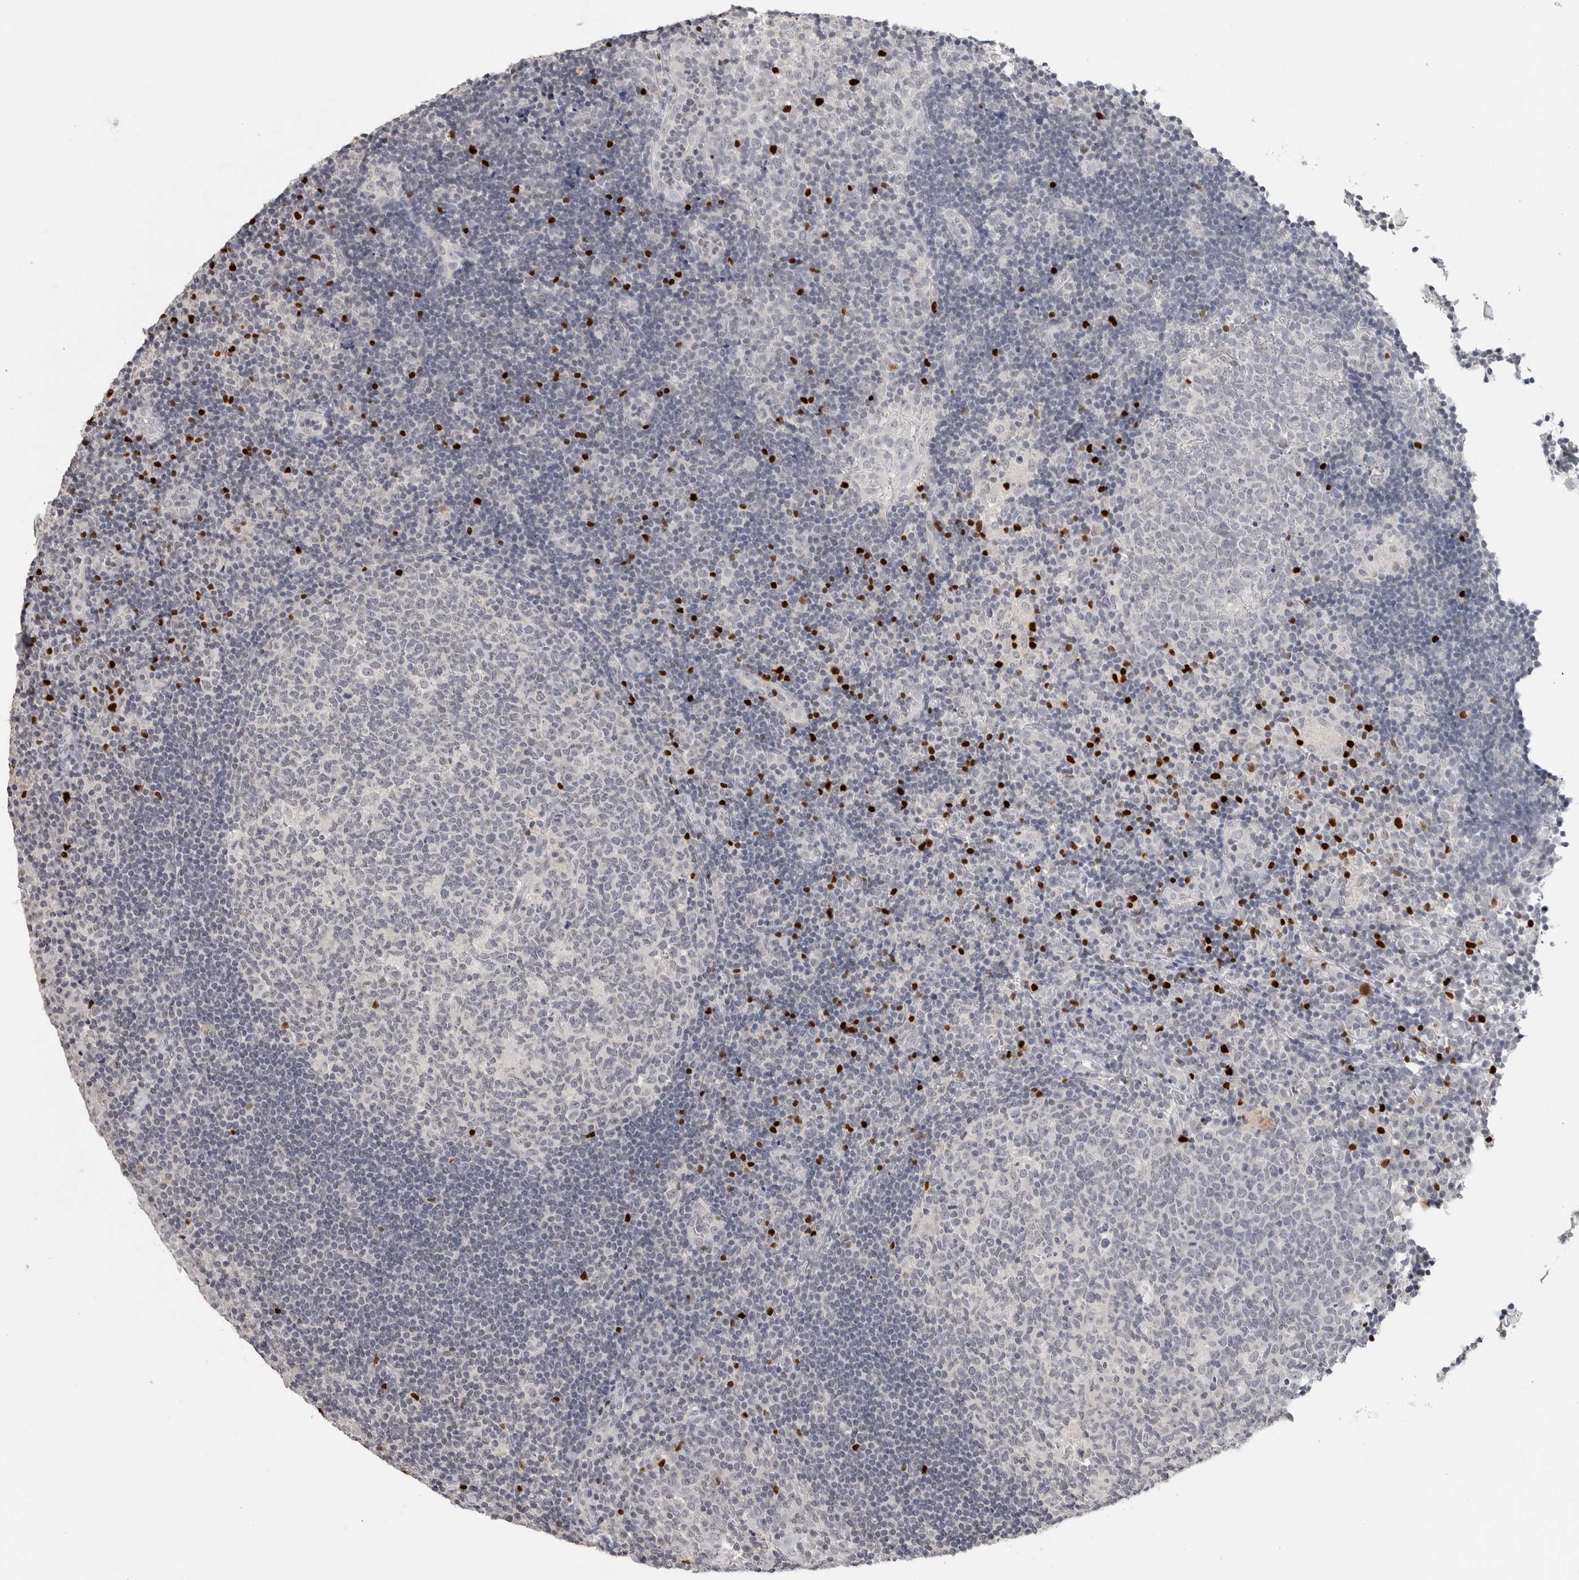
{"staining": {"intensity": "negative", "quantity": "none", "location": "none"}, "tissue": "tonsil", "cell_type": "Germinal center cells", "image_type": "normal", "snomed": [{"axis": "morphology", "description": "Normal tissue, NOS"}, {"axis": "topography", "description": "Tonsil"}], "caption": "Benign tonsil was stained to show a protein in brown. There is no significant expression in germinal center cells.", "gene": "FOXP3", "patient": {"sex": "female", "age": 40}}